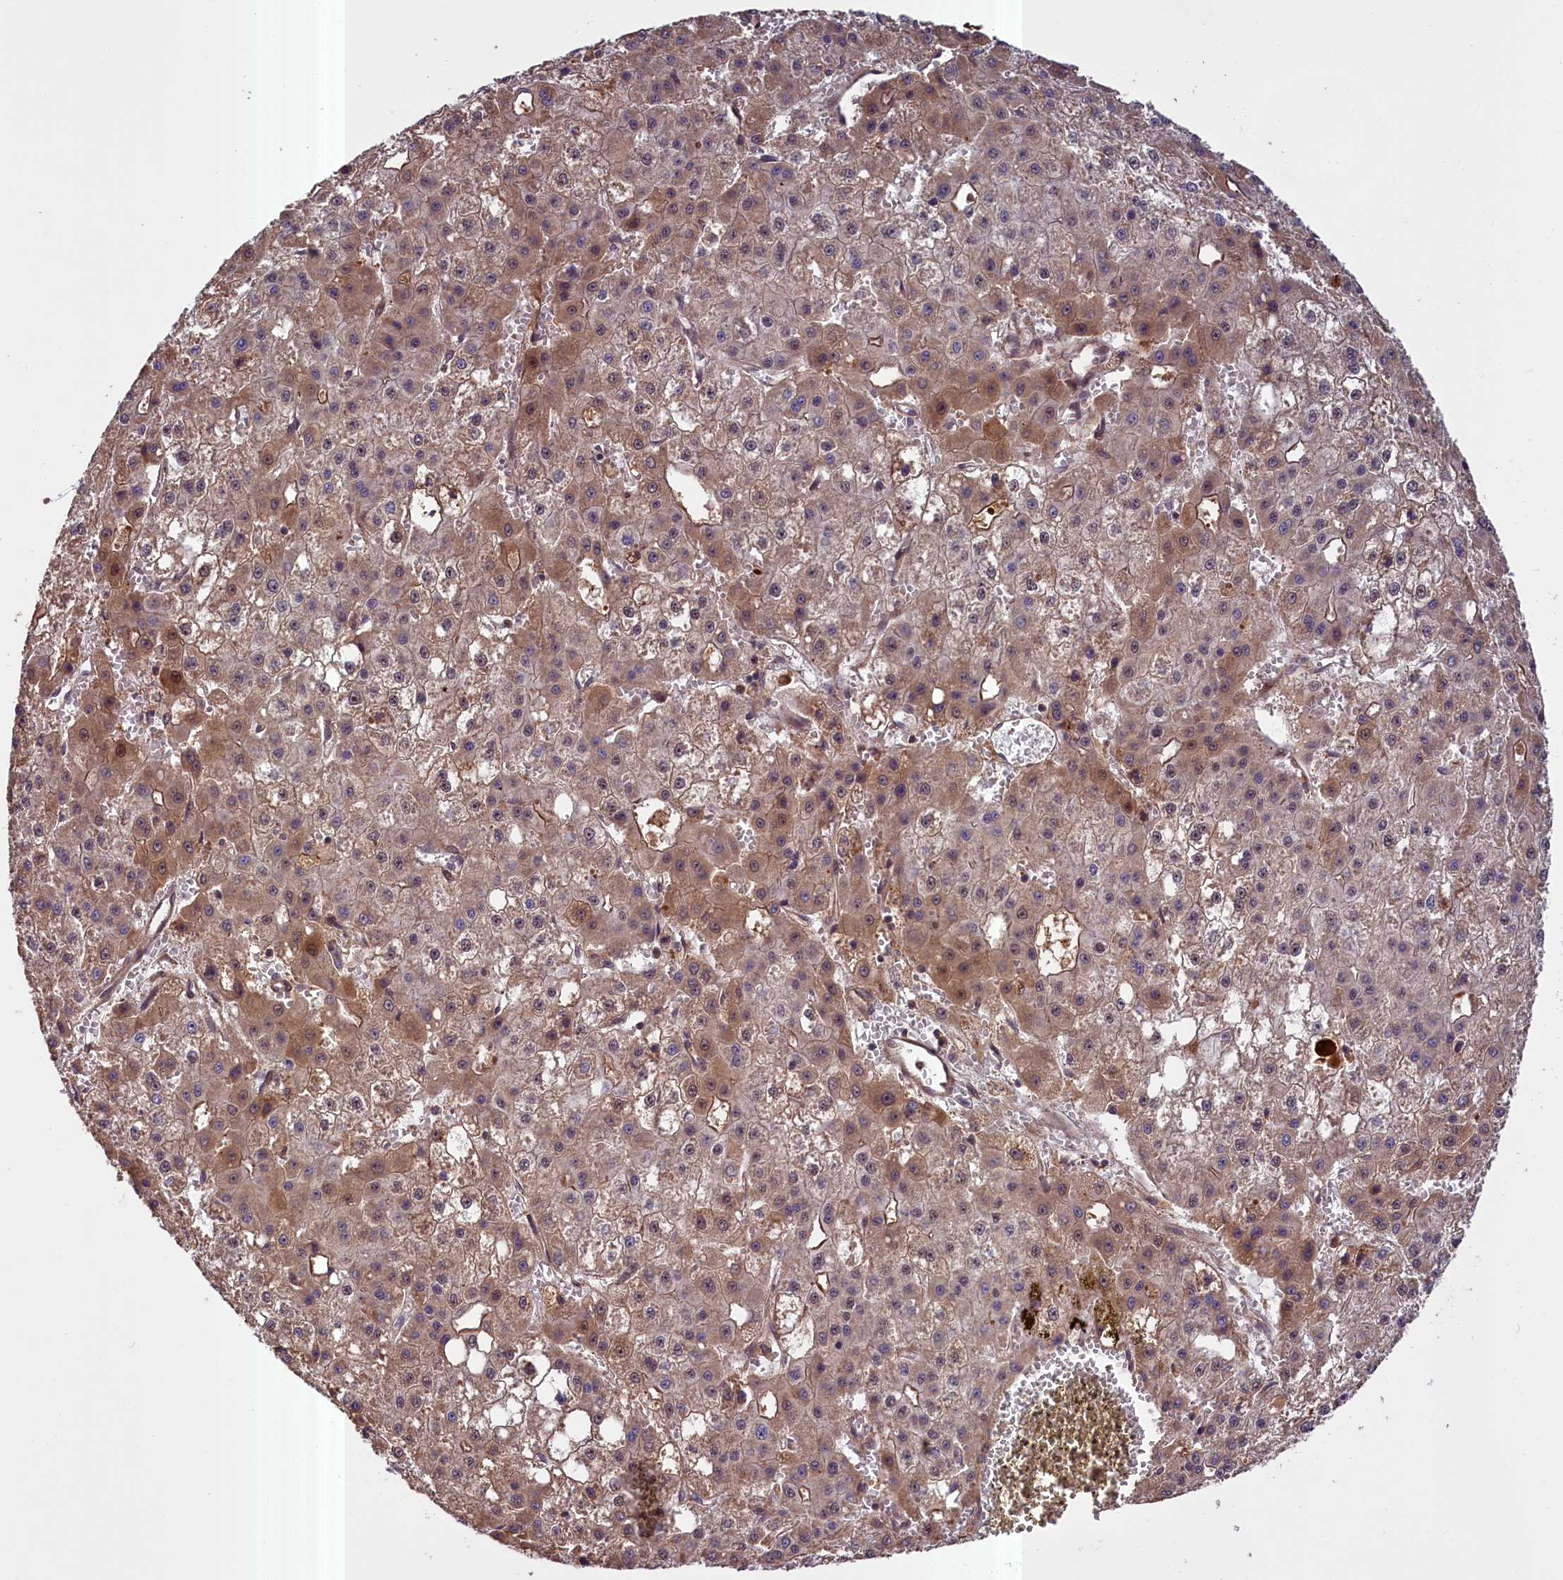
{"staining": {"intensity": "moderate", "quantity": ">75%", "location": "cytoplasmic/membranous"}, "tissue": "liver cancer", "cell_type": "Tumor cells", "image_type": "cancer", "snomed": [{"axis": "morphology", "description": "Carcinoma, Hepatocellular, NOS"}, {"axis": "topography", "description": "Liver"}], "caption": "Immunohistochemical staining of human hepatocellular carcinoma (liver) demonstrates medium levels of moderate cytoplasmic/membranous positivity in approximately >75% of tumor cells. Nuclei are stained in blue.", "gene": "FUZ", "patient": {"sex": "male", "age": 47}}